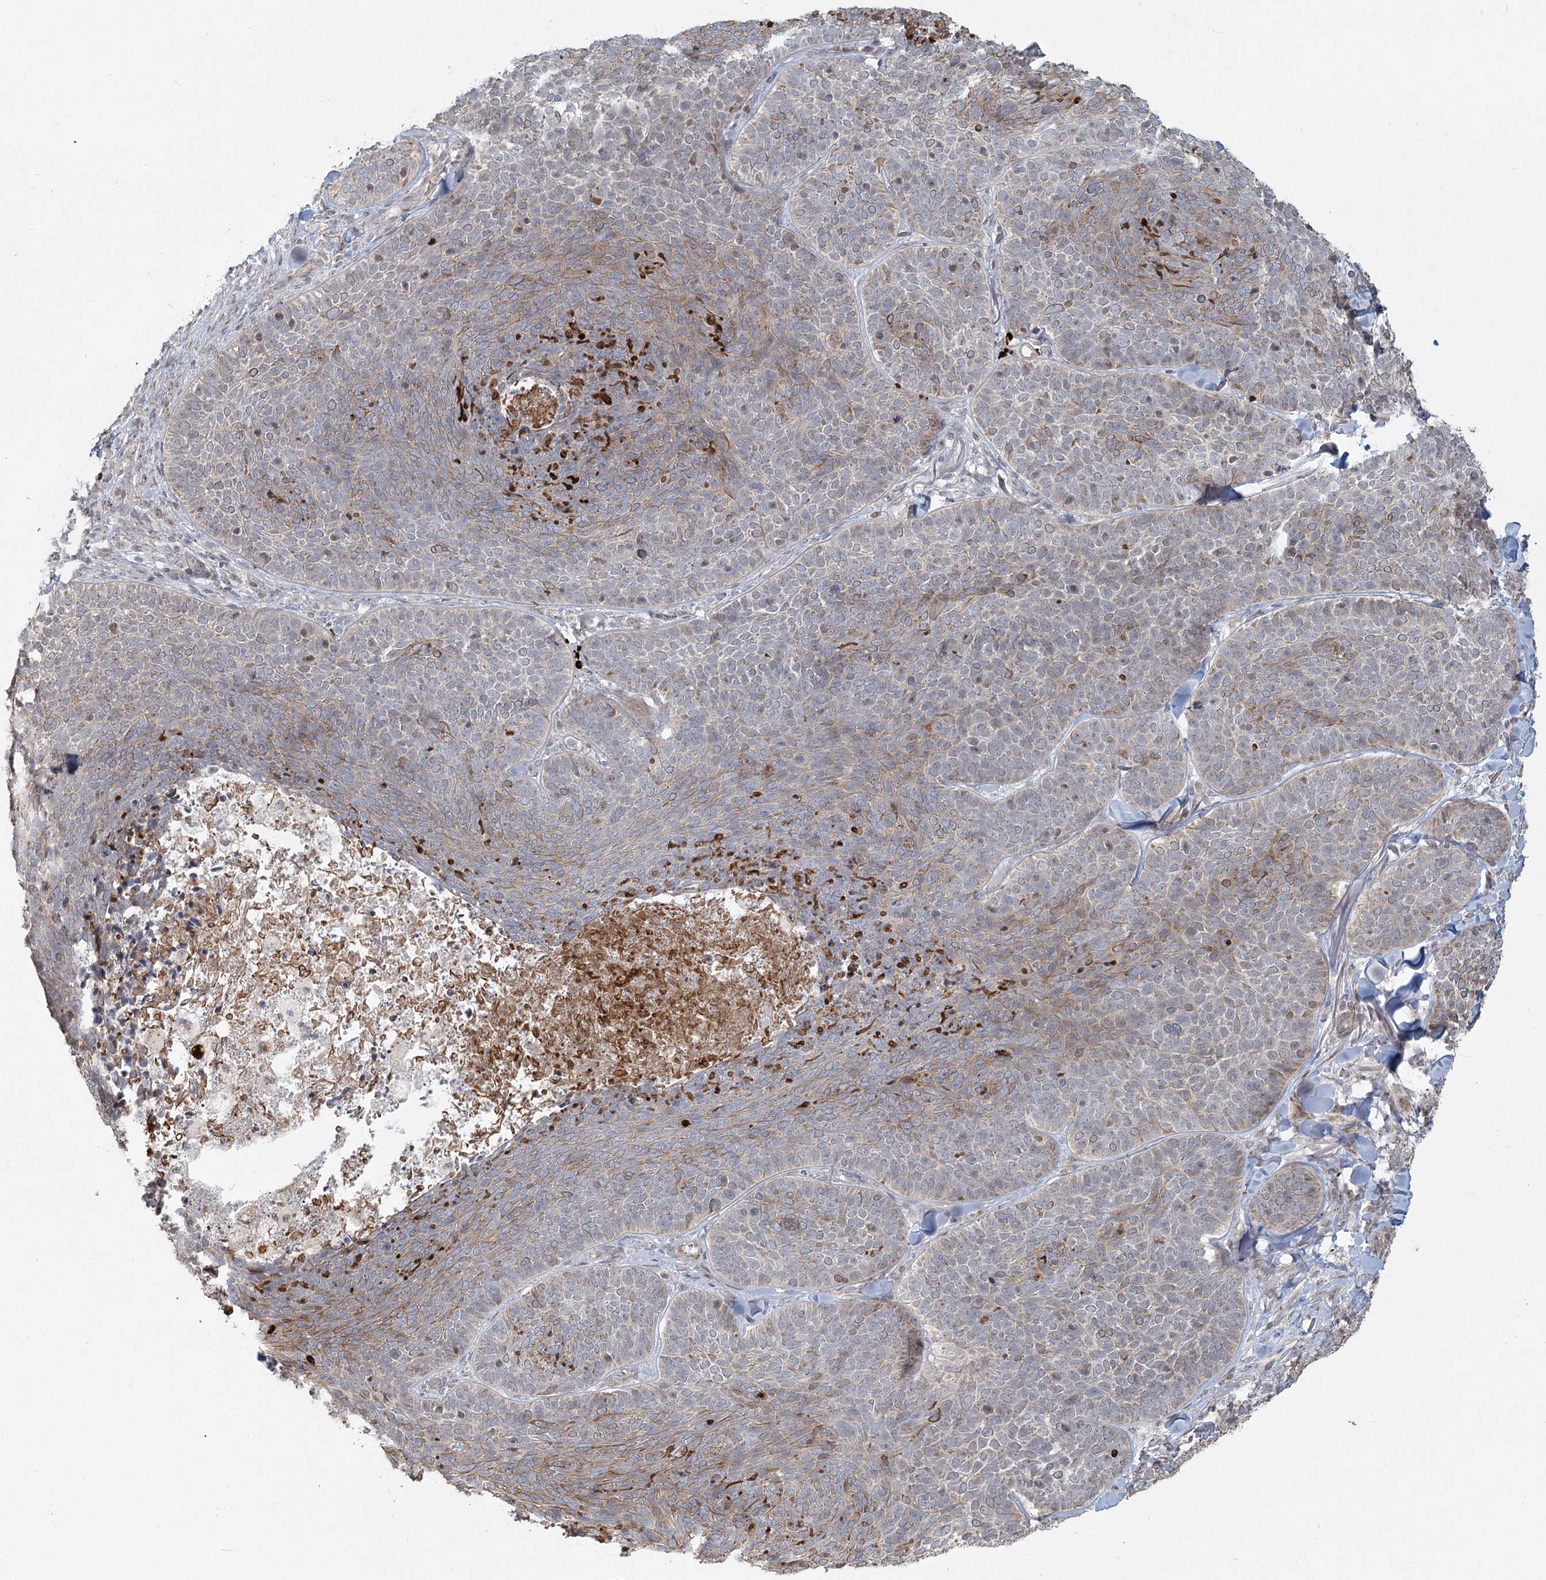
{"staining": {"intensity": "weak", "quantity": "<25%", "location": "cytoplasmic/membranous"}, "tissue": "skin cancer", "cell_type": "Tumor cells", "image_type": "cancer", "snomed": [{"axis": "morphology", "description": "Basal cell carcinoma"}, {"axis": "topography", "description": "Skin"}], "caption": "High power microscopy photomicrograph of an immunohistochemistry photomicrograph of skin cancer (basal cell carcinoma), revealing no significant positivity in tumor cells.", "gene": "LRP2BP", "patient": {"sex": "male", "age": 85}}